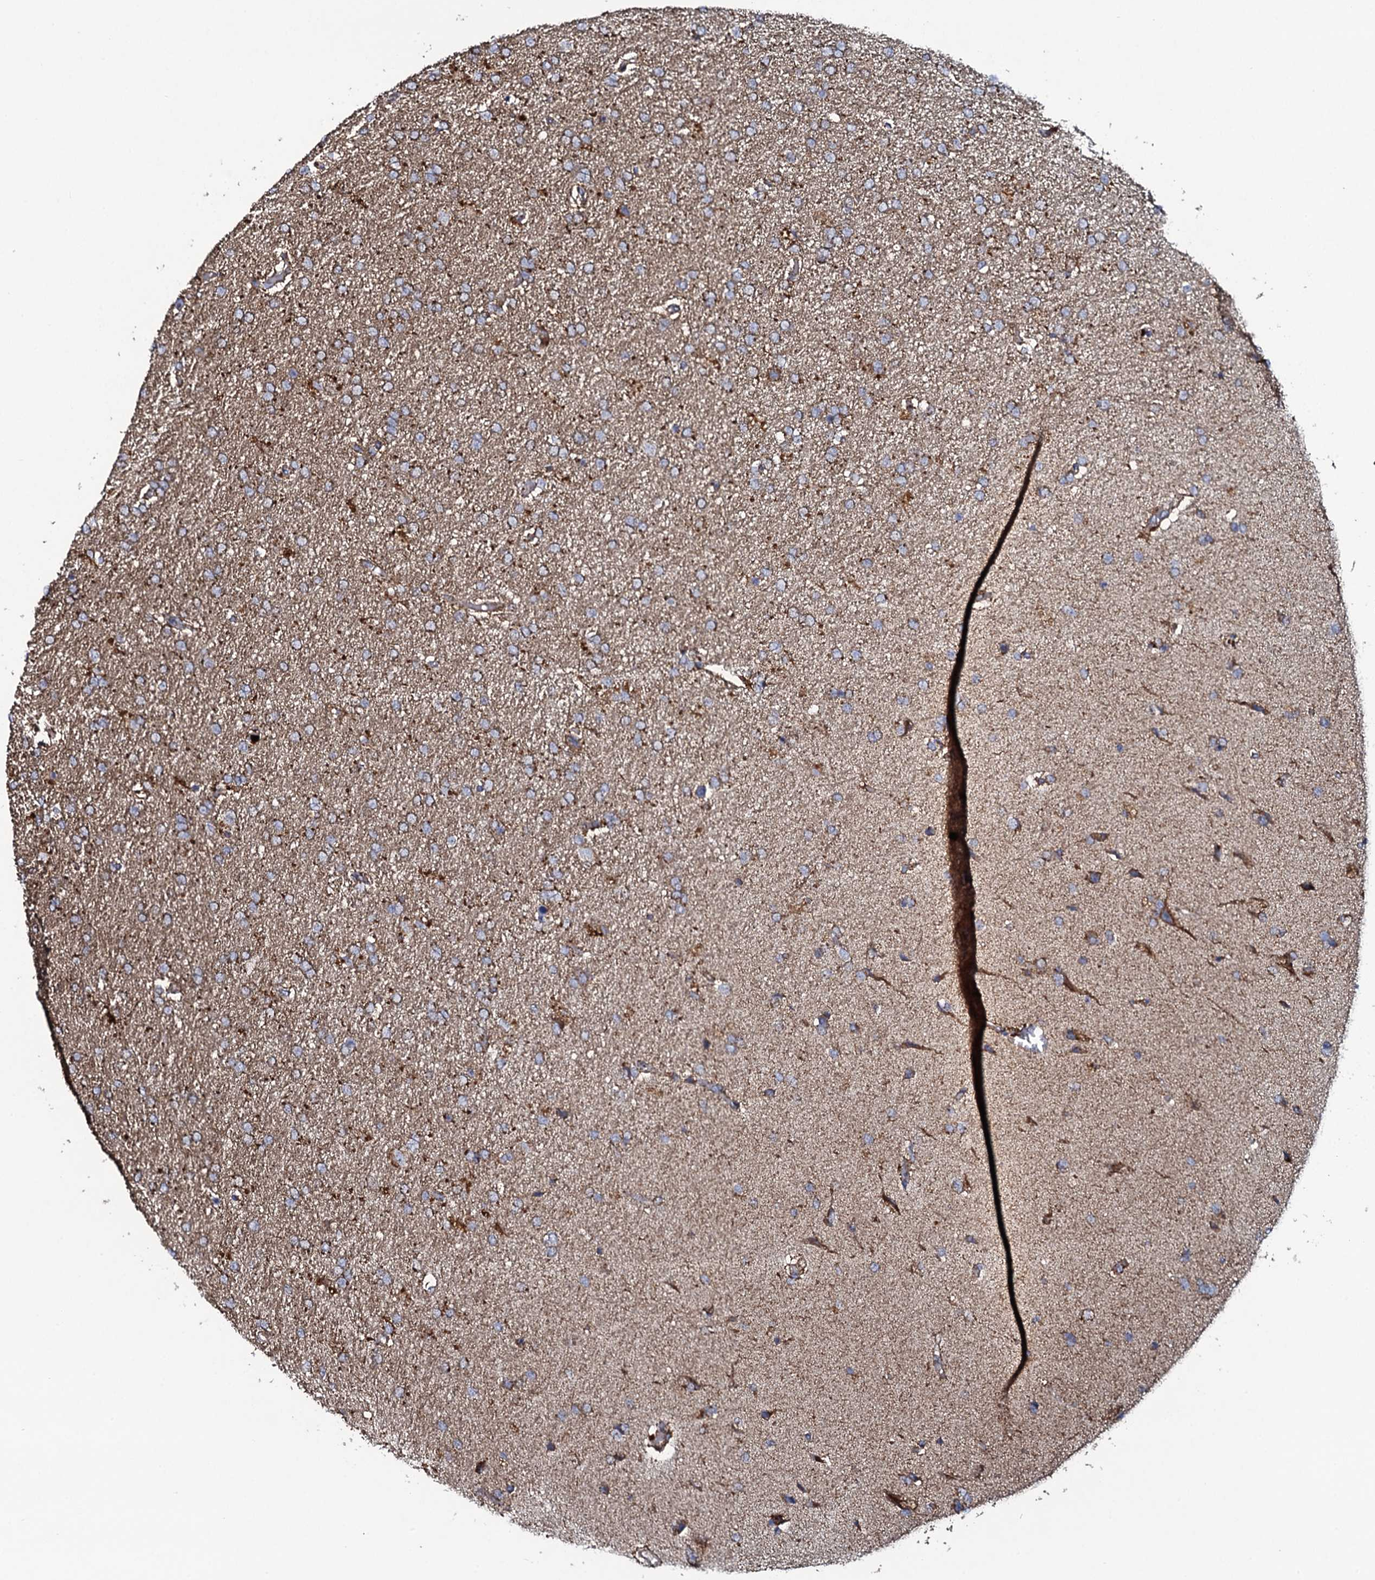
{"staining": {"intensity": "moderate", "quantity": ">75%", "location": "cytoplasmic/membranous"}, "tissue": "glioma", "cell_type": "Tumor cells", "image_type": "cancer", "snomed": [{"axis": "morphology", "description": "Glioma, malignant, High grade"}, {"axis": "topography", "description": "Brain"}], "caption": "Tumor cells display moderate cytoplasmic/membranous expression in about >75% of cells in glioma. The staining was performed using DAB (3,3'-diaminobenzidine), with brown indicating positive protein expression. Nuclei are stained blue with hematoxylin.", "gene": "EVC2", "patient": {"sex": "male", "age": 72}}